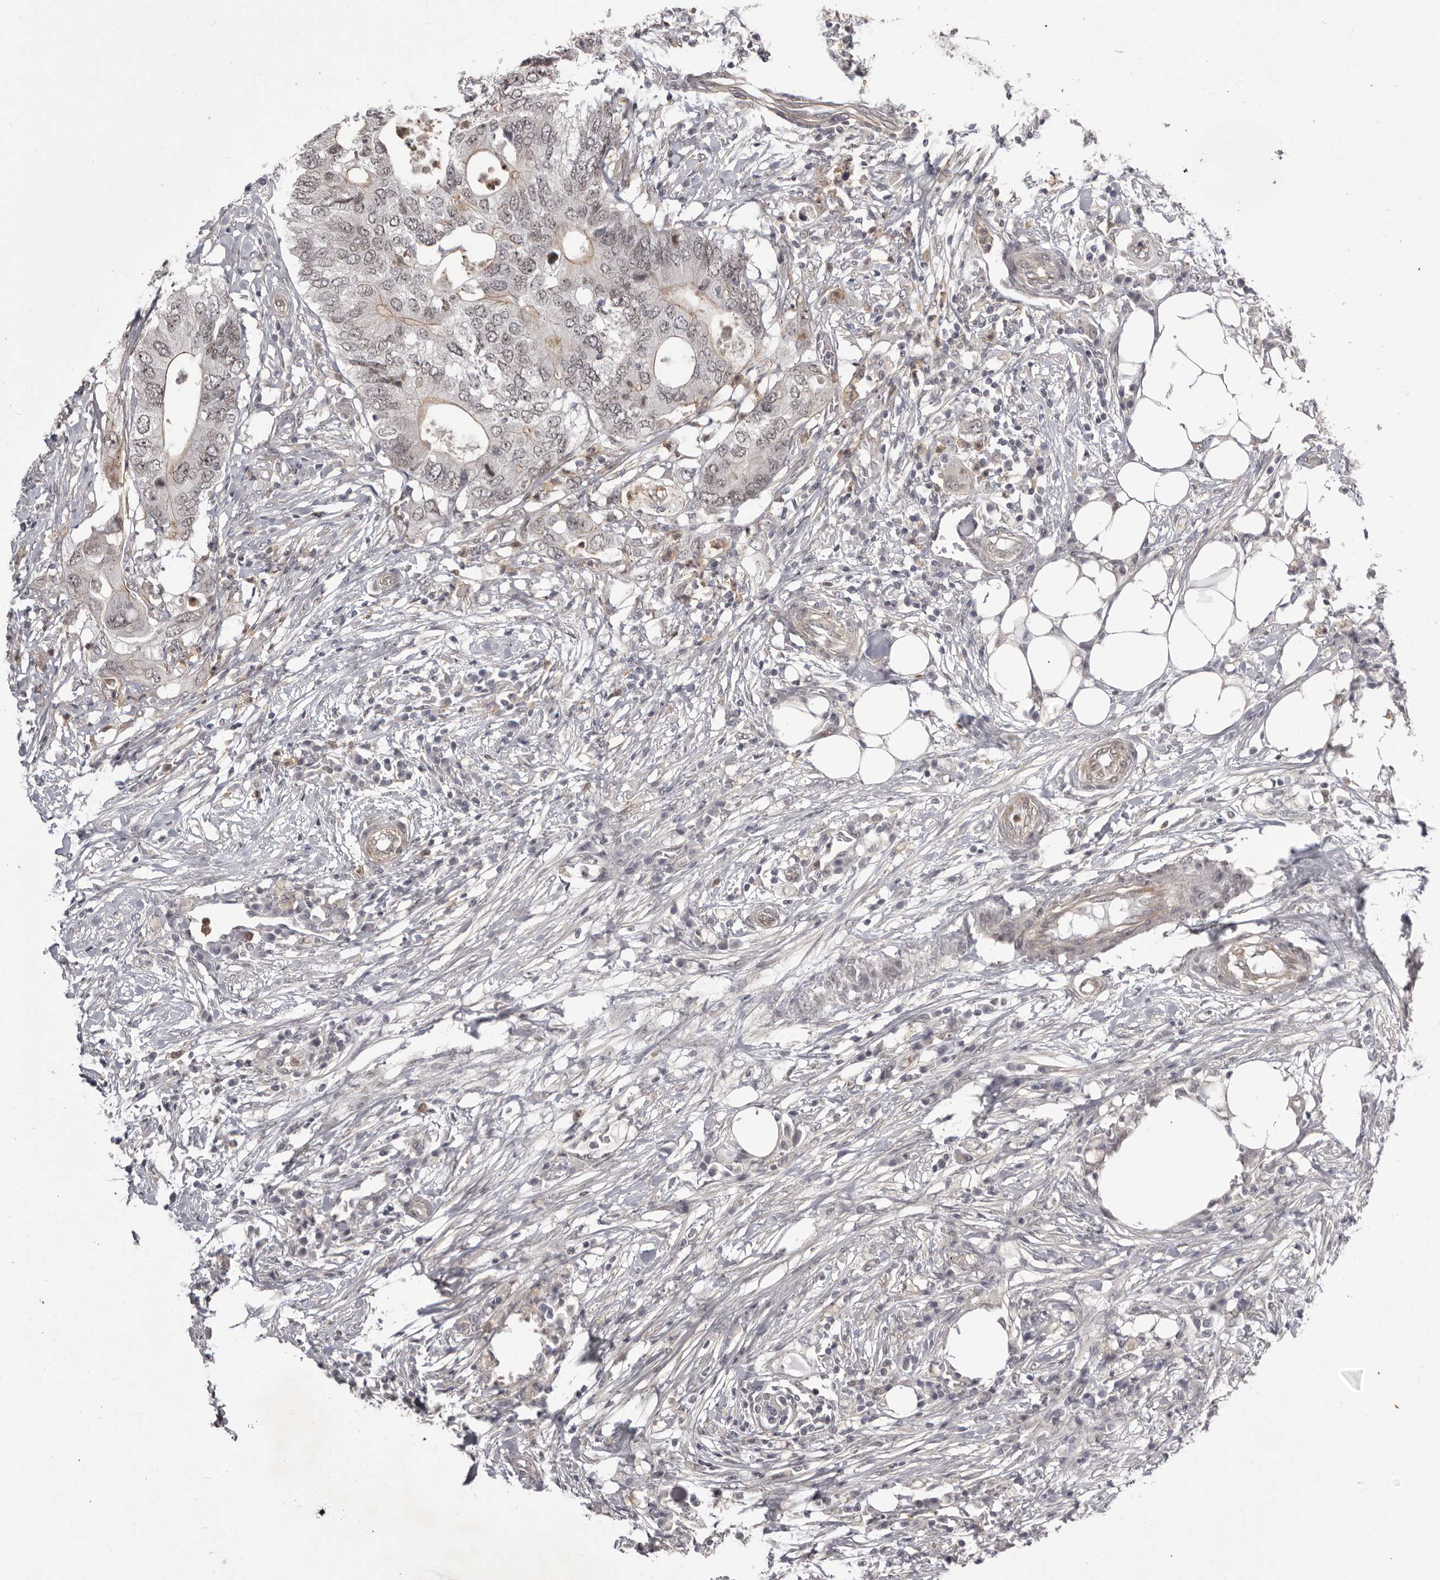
{"staining": {"intensity": "negative", "quantity": "none", "location": "none"}, "tissue": "colorectal cancer", "cell_type": "Tumor cells", "image_type": "cancer", "snomed": [{"axis": "morphology", "description": "Adenocarcinoma, NOS"}, {"axis": "topography", "description": "Colon"}], "caption": "Photomicrograph shows no significant protein expression in tumor cells of colorectal cancer (adenocarcinoma).", "gene": "RNF2", "patient": {"sex": "male", "age": 71}}